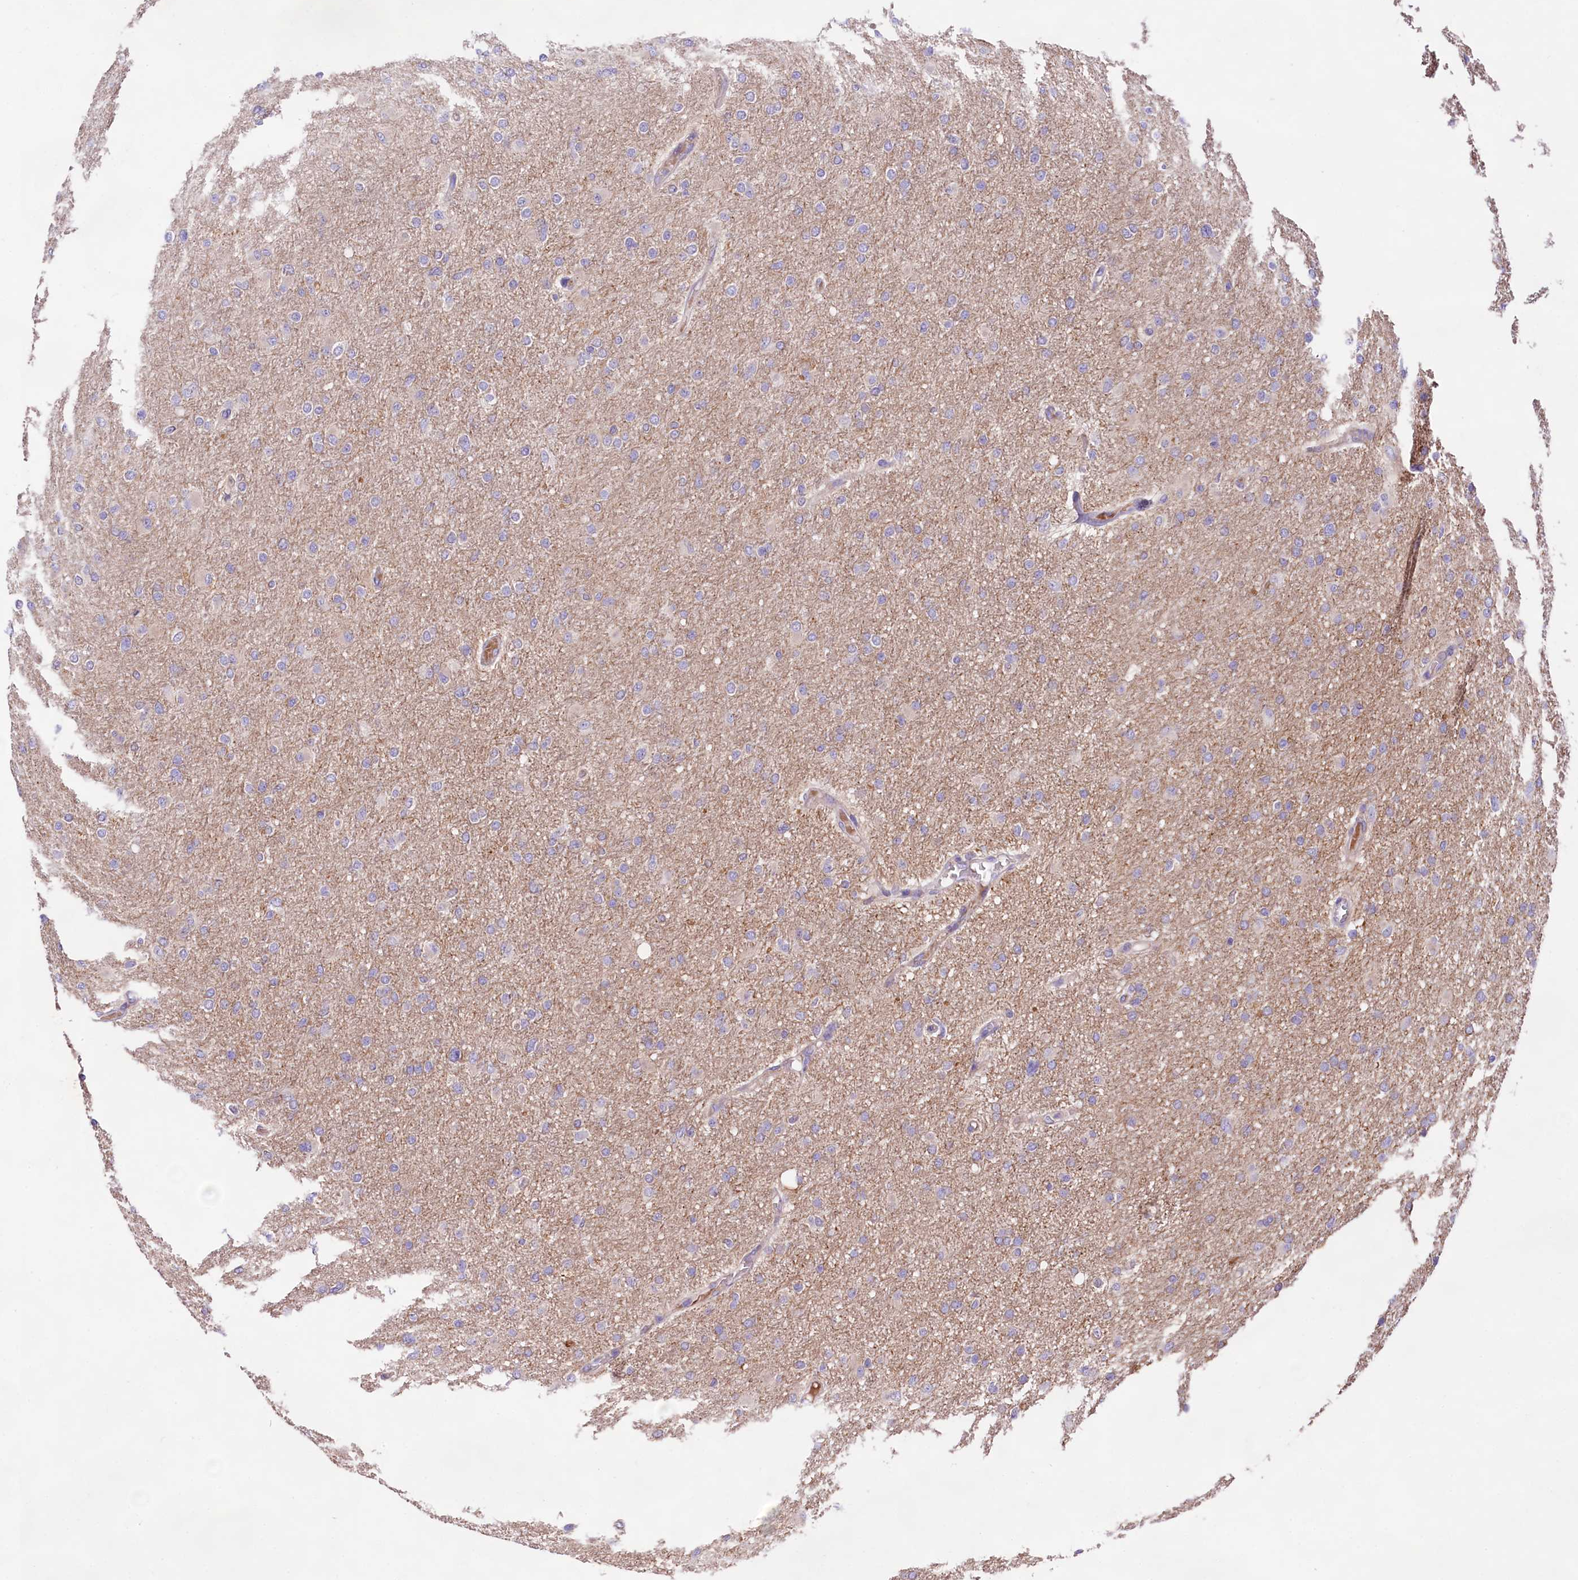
{"staining": {"intensity": "negative", "quantity": "none", "location": "none"}, "tissue": "glioma", "cell_type": "Tumor cells", "image_type": "cancer", "snomed": [{"axis": "morphology", "description": "Glioma, malignant, High grade"}, {"axis": "topography", "description": "Cerebral cortex"}], "caption": "An image of glioma stained for a protein shows no brown staining in tumor cells. (IHC, brightfield microscopy, high magnification).", "gene": "DMXL2", "patient": {"sex": "female", "age": 36}}